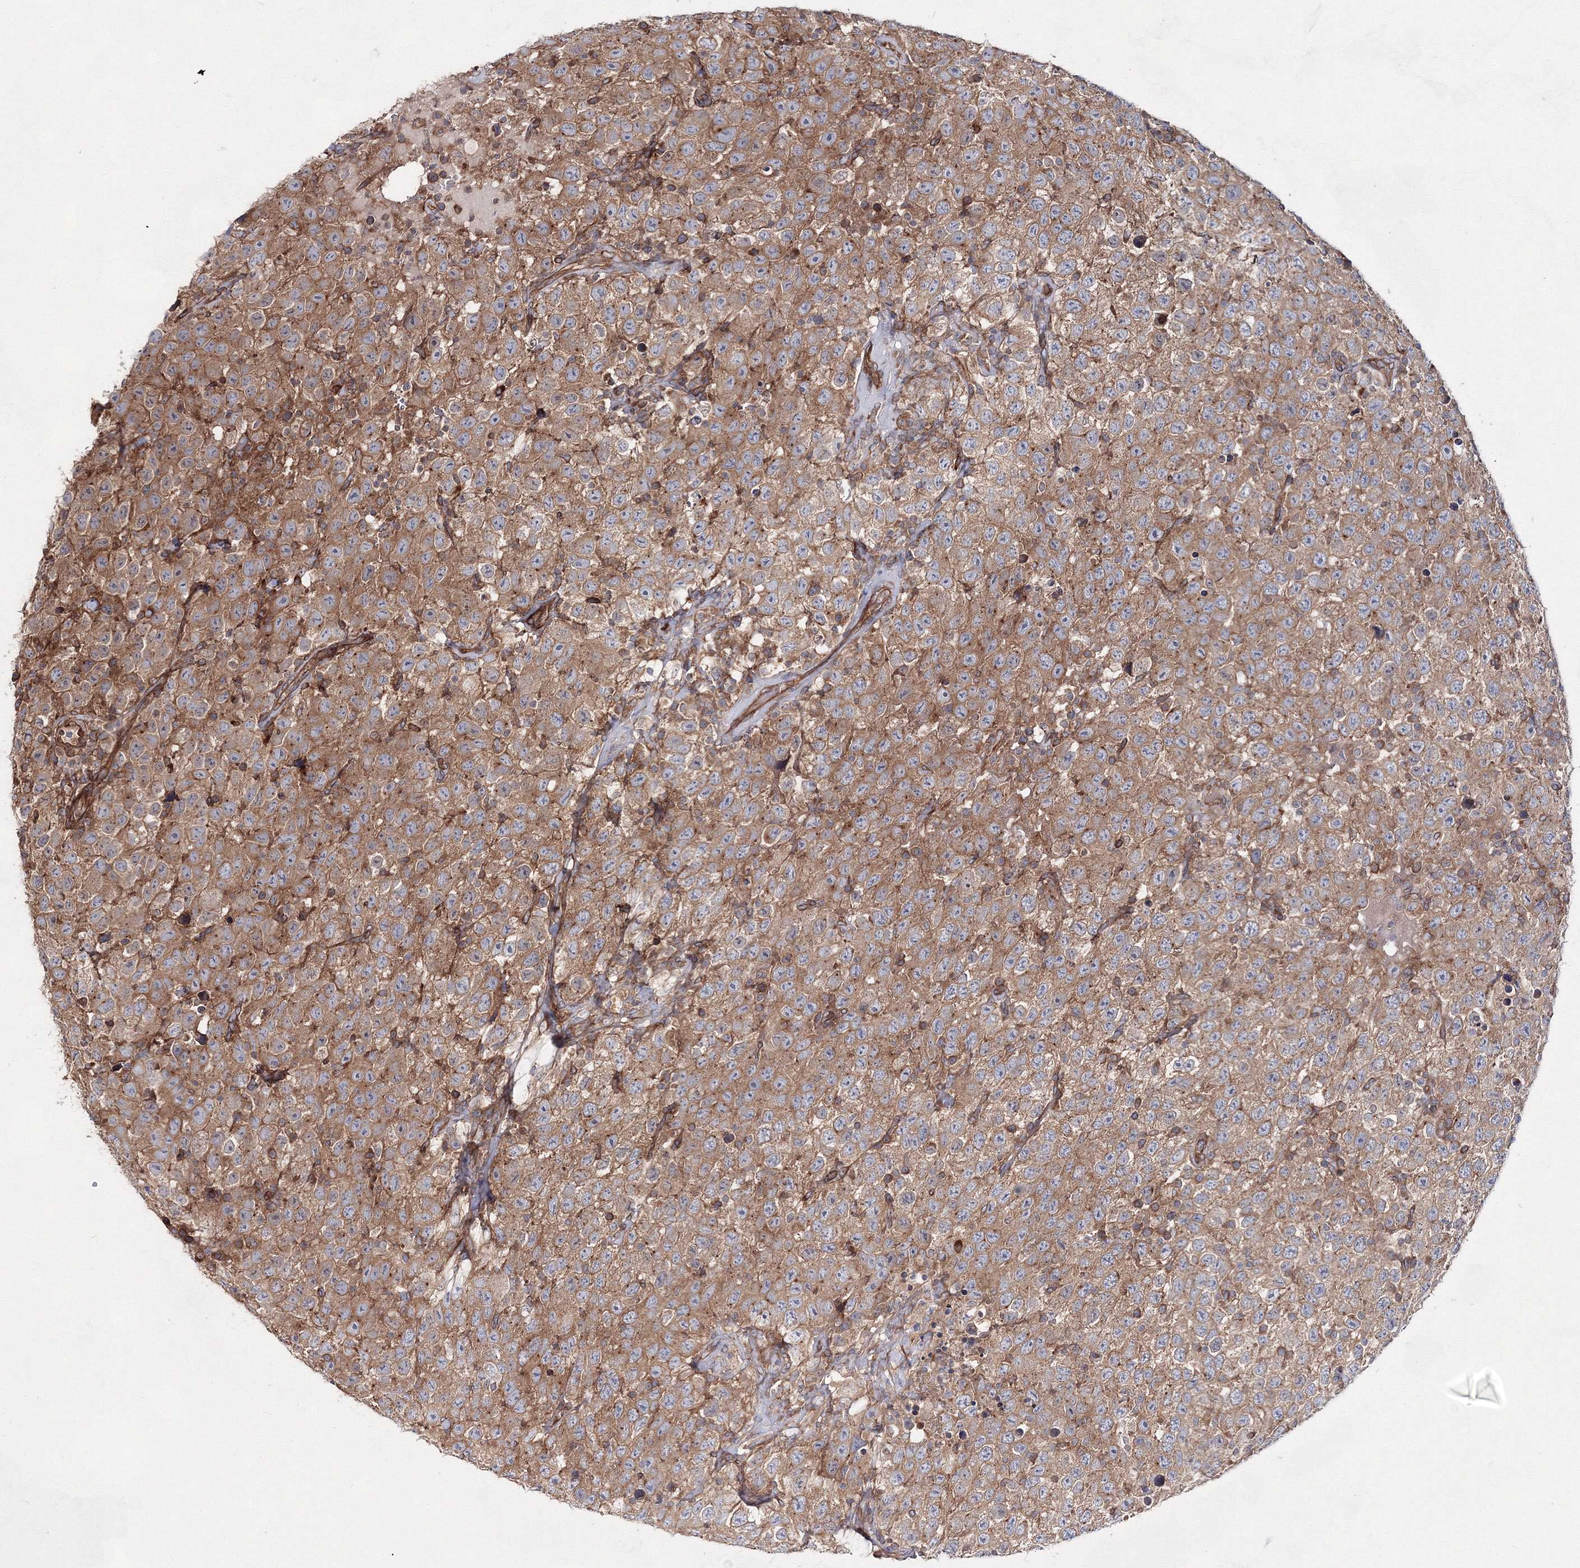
{"staining": {"intensity": "moderate", "quantity": ">75%", "location": "cytoplasmic/membranous"}, "tissue": "testis cancer", "cell_type": "Tumor cells", "image_type": "cancer", "snomed": [{"axis": "morphology", "description": "Seminoma, NOS"}, {"axis": "topography", "description": "Testis"}], "caption": "This image reveals testis cancer (seminoma) stained with immunohistochemistry to label a protein in brown. The cytoplasmic/membranous of tumor cells show moderate positivity for the protein. Nuclei are counter-stained blue.", "gene": "EXOC6", "patient": {"sex": "male", "age": 41}}